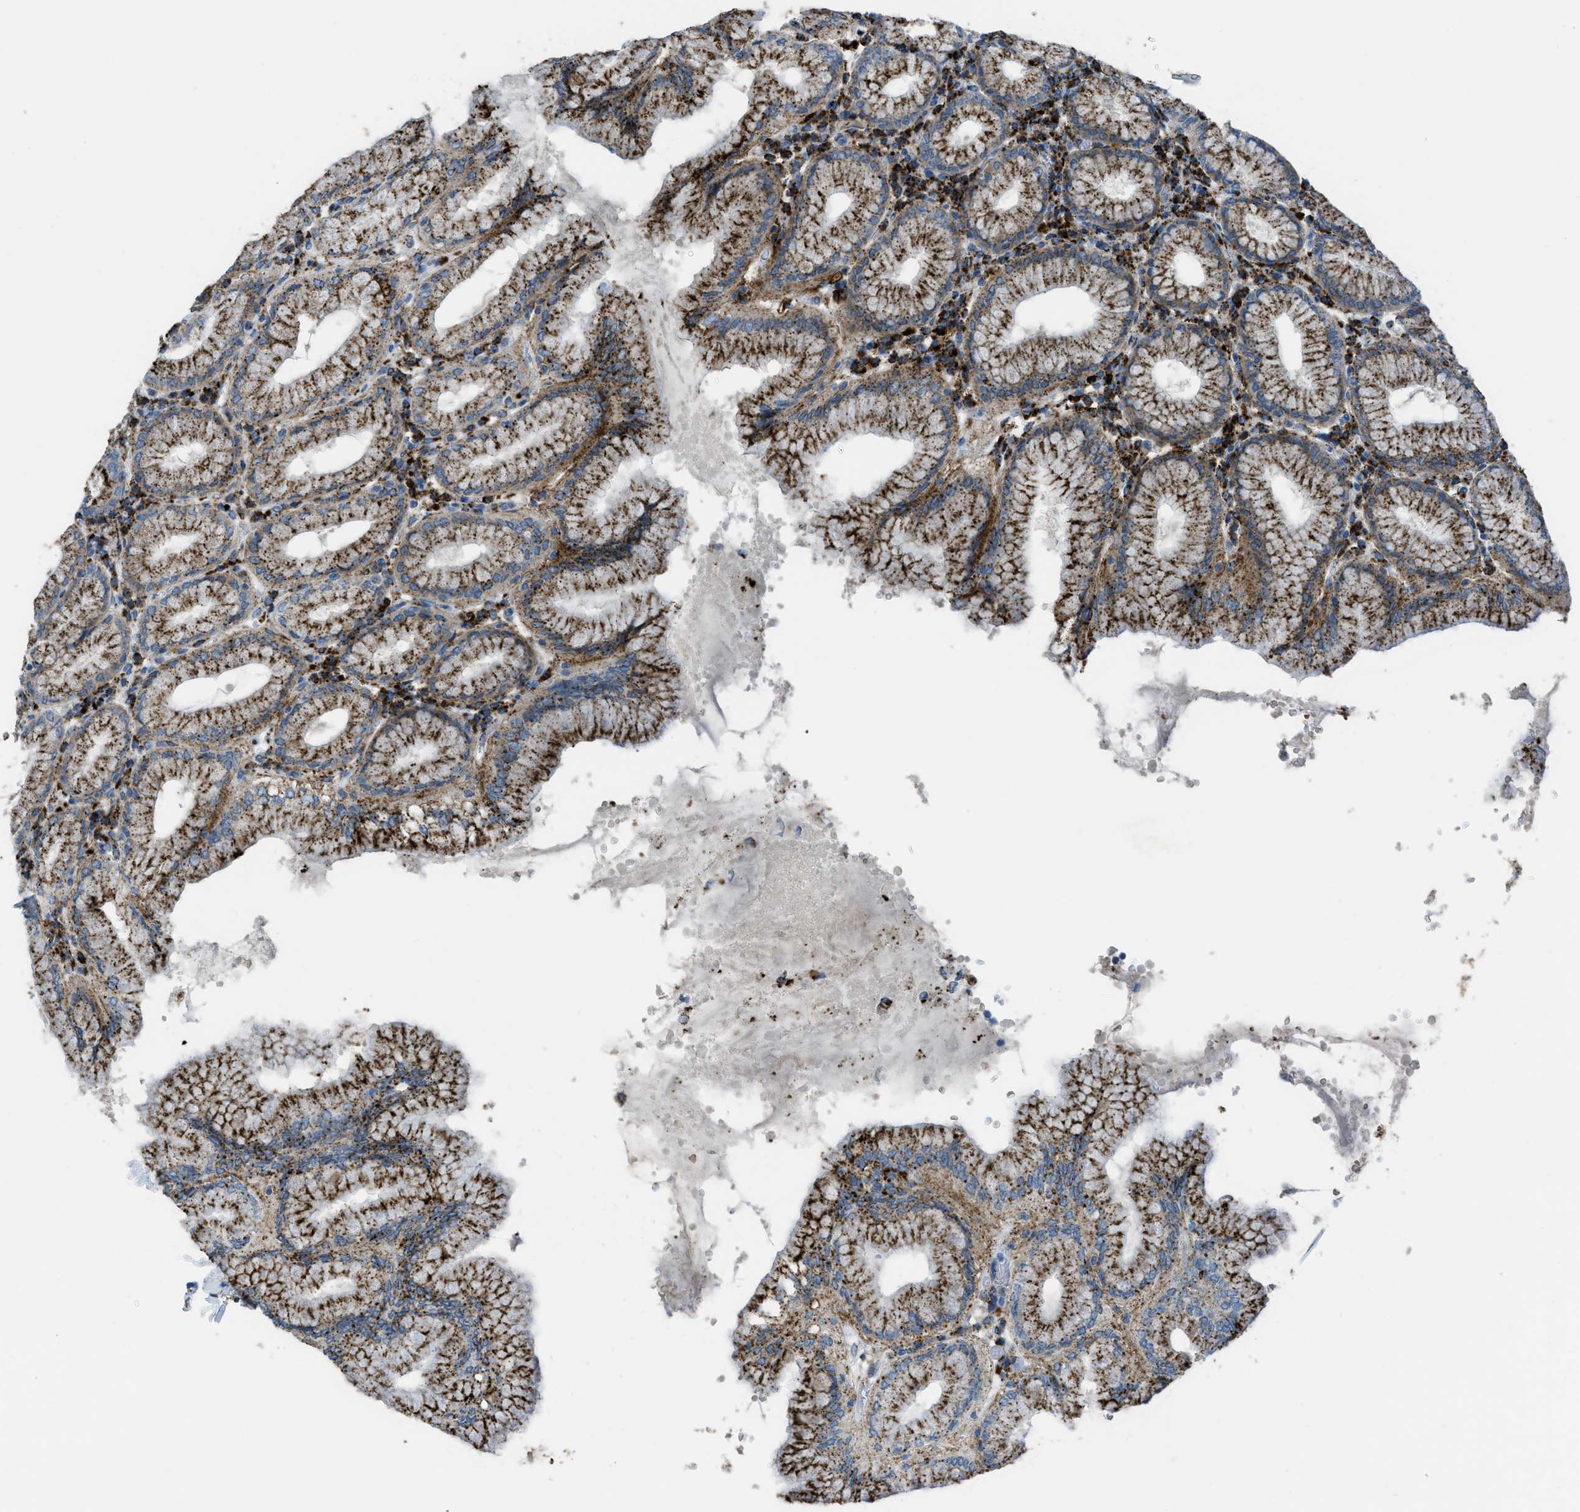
{"staining": {"intensity": "strong", "quantity": ">75%", "location": "cytoplasmic/membranous"}, "tissue": "stomach", "cell_type": "Glandular cells", "image_type": "normal", "snomed": [{"axis": "morphology", "description": "Normal tissue, NOS"}, {"axis": "topography", "description": "Stomach"}, {"axis": "topography", "description": "Stomach, lower"}], "caption": "Stomach stained with DAB (3,3'-diaminobenzidine) IHC demonstrates high levels of strong cytoplasmic/membranous positivity in about >75% of glandular cells.", "gene": "SCARB2", "patient": {"sex": "female", "age": 56}}